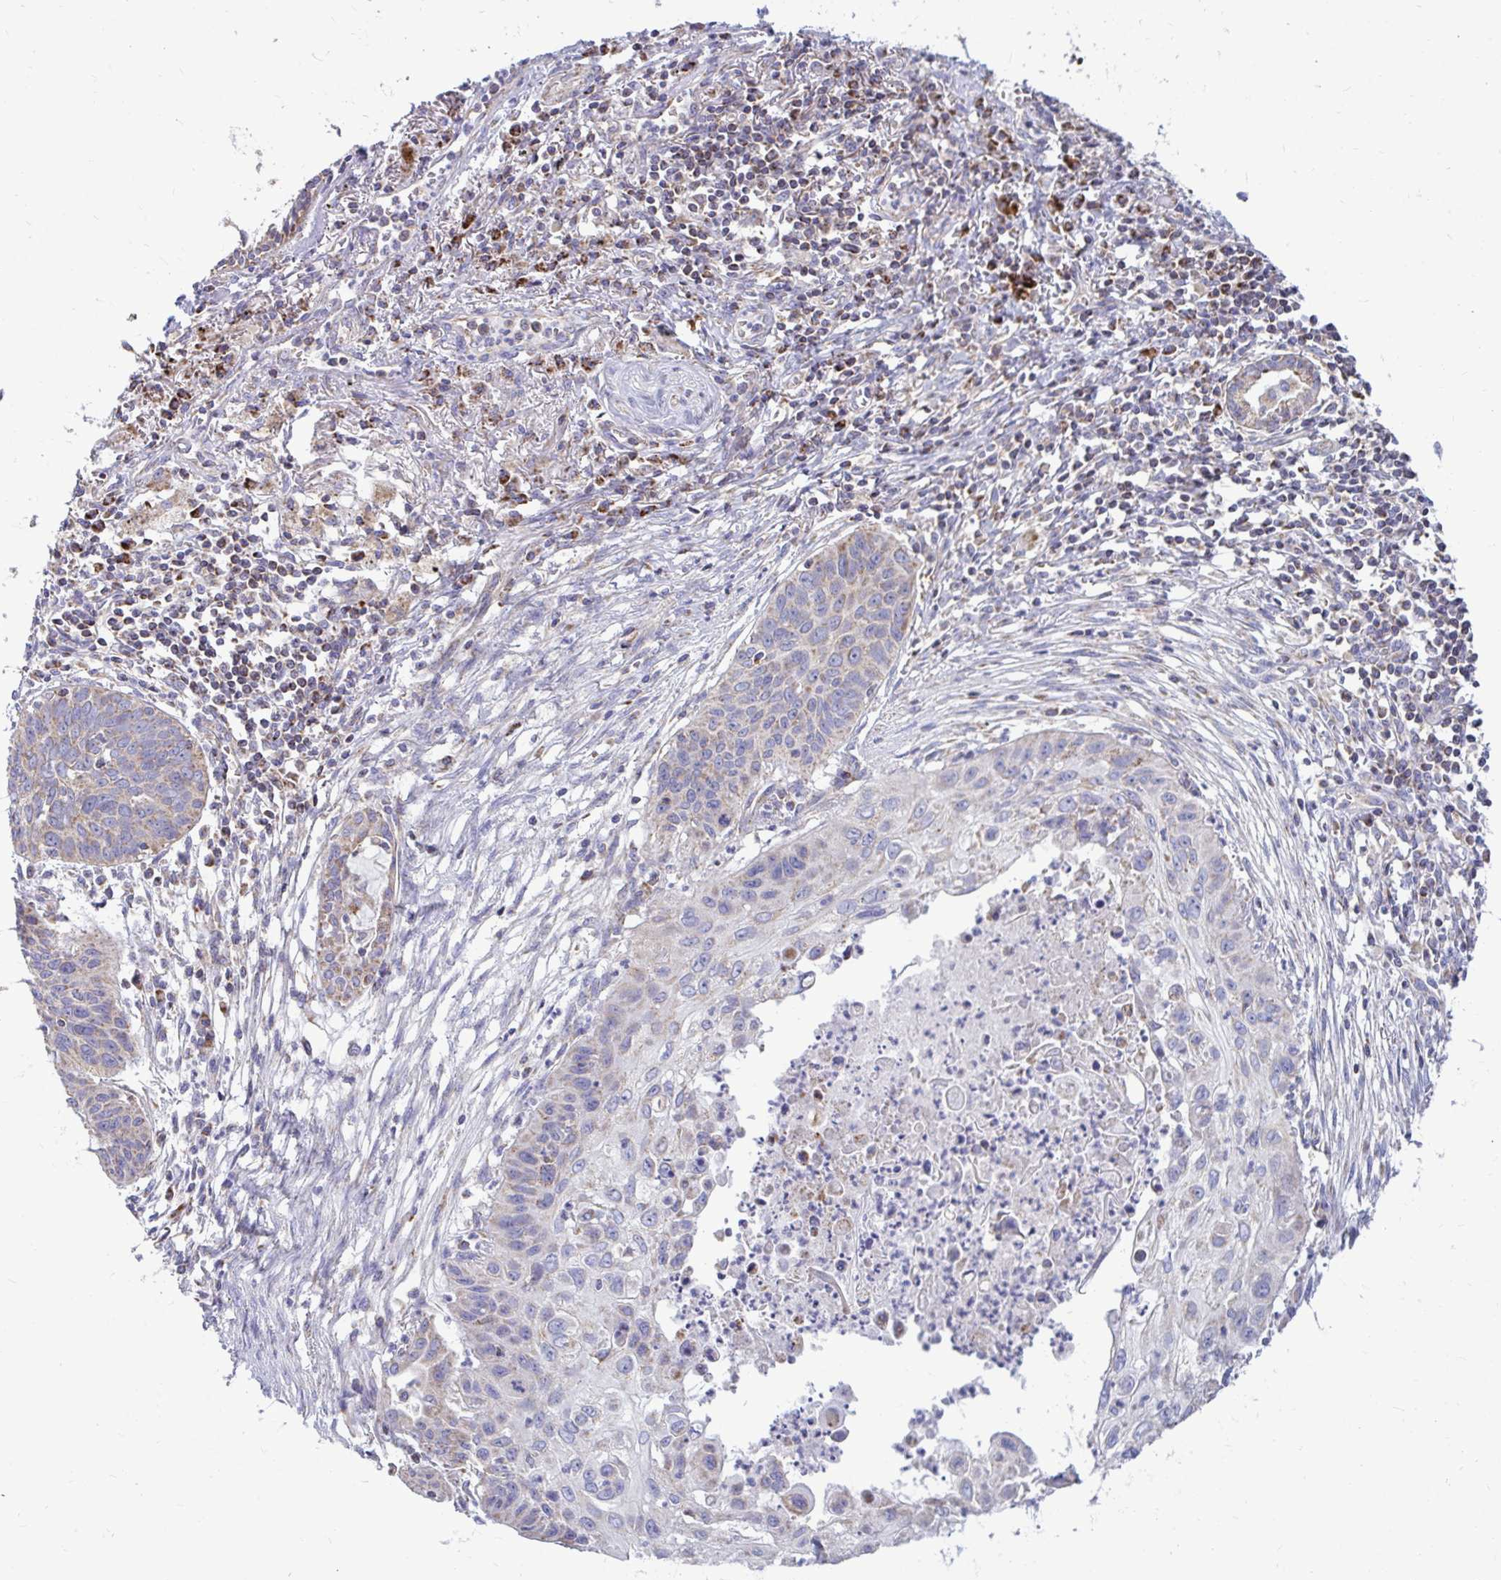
{"staining": {"intensity": "negative", "quantity": "none", "location": "none"}, "tissue": "lung cancer", "cell_type": "Tumor cells", "image_type": "cancer", "snomed": [{"axis": "morphology", "description": "Squamous cell carcinoma, NOS"}, {"axis": "topography", "description": "Lung"}], "caption": "A photomicrograph of human lung cancer (squamous cell carcinoma) is negative for staining in tumor cells.", "gene": "OR10R2", "patient": {"sex": "male", "age": 71}}